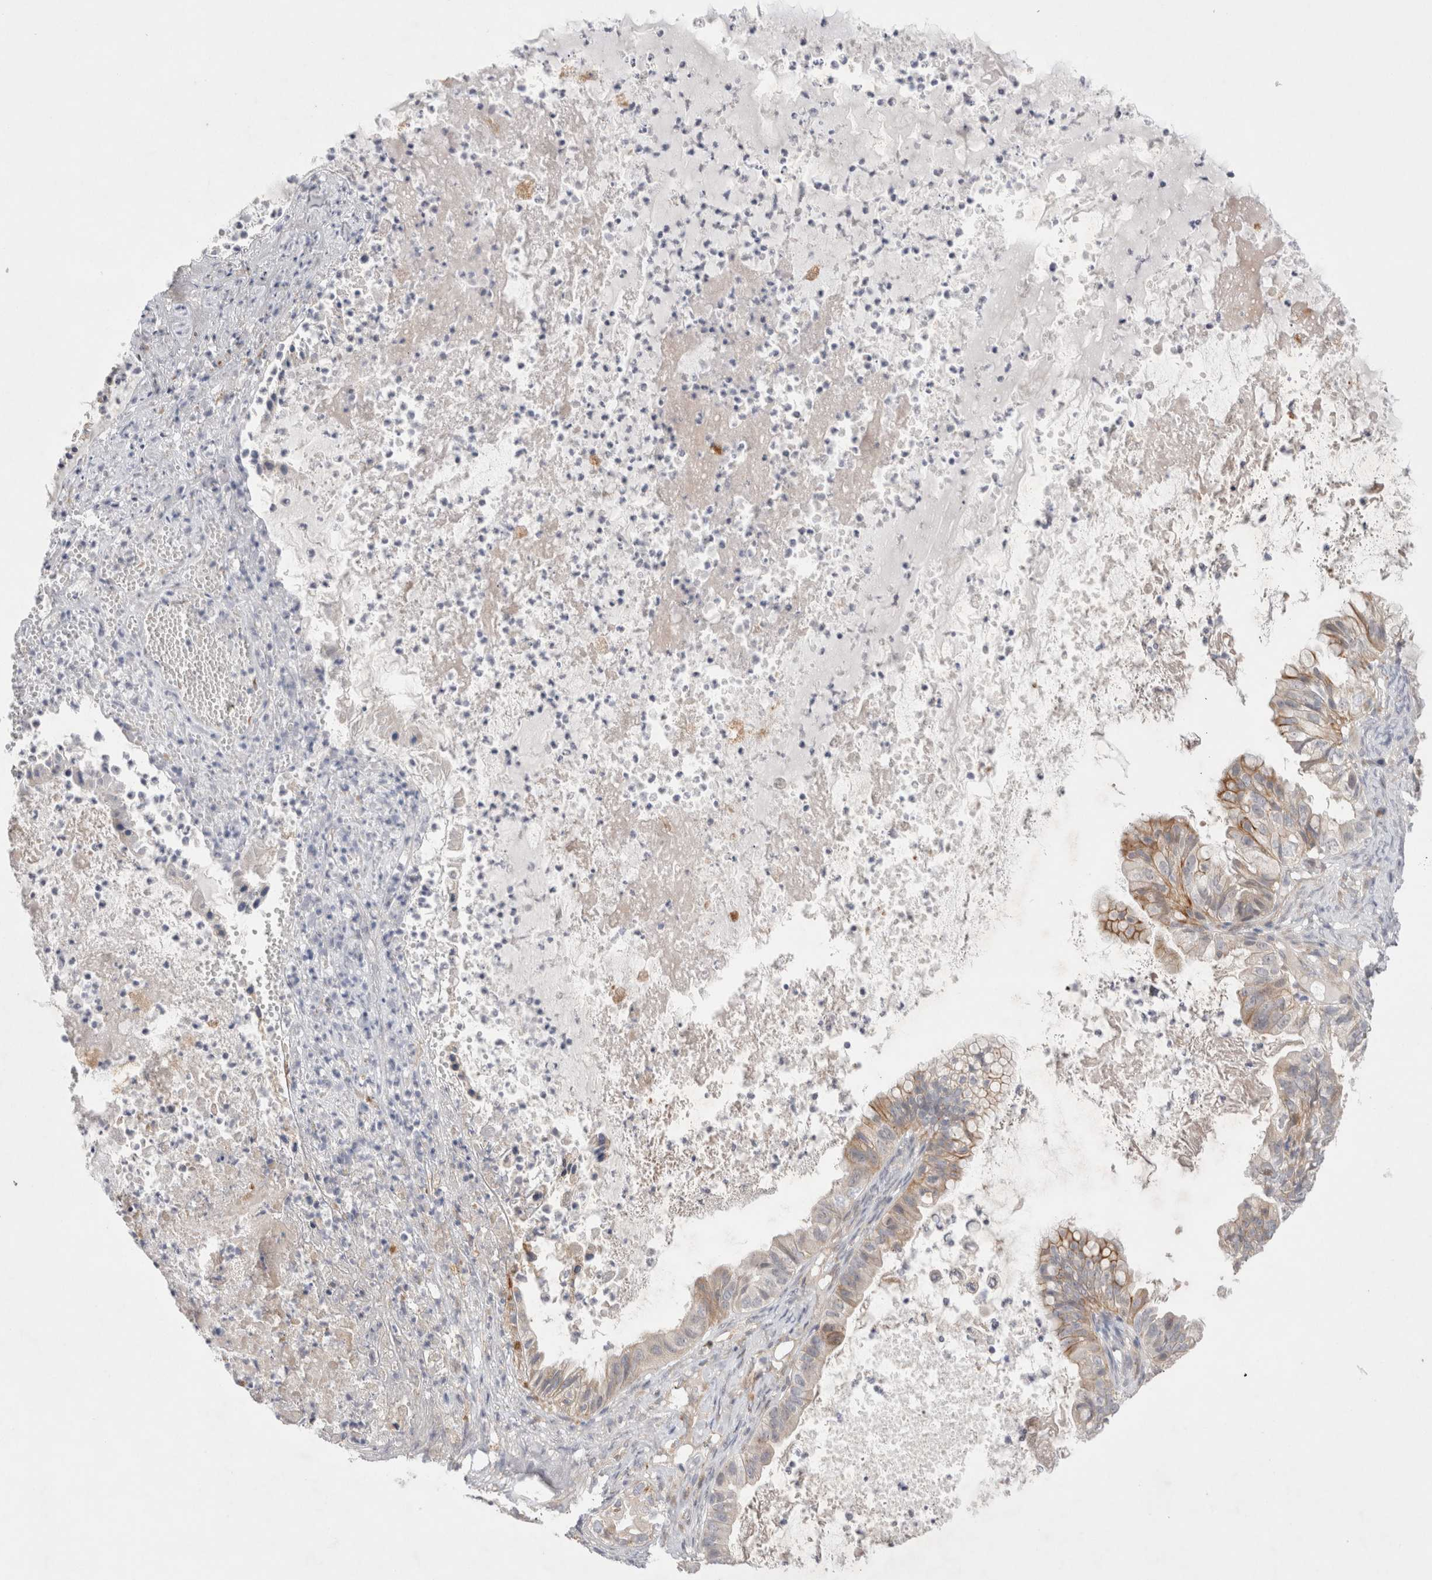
{"staining": {"intensity": "weak", "quantity": "<25%", "location": "cytoplasmic/membranous"}, "tissue": "ovarian cancer", "cell_type": "Tumor cells", "image_type": "cancer", "snomed": [{"axis": "morphology", "description": "Cystadenocarcinoma, mucinous, NOS"}, {"axis": "topography", "description": "Ovary"}], "caption": "Histopathology image shows no protein expression in tumor cells of mucinous cystadenocarcinoma (ovarian) tissue.", "gene": "NPC1", "patient": {"sex": "female", "age": 80}}